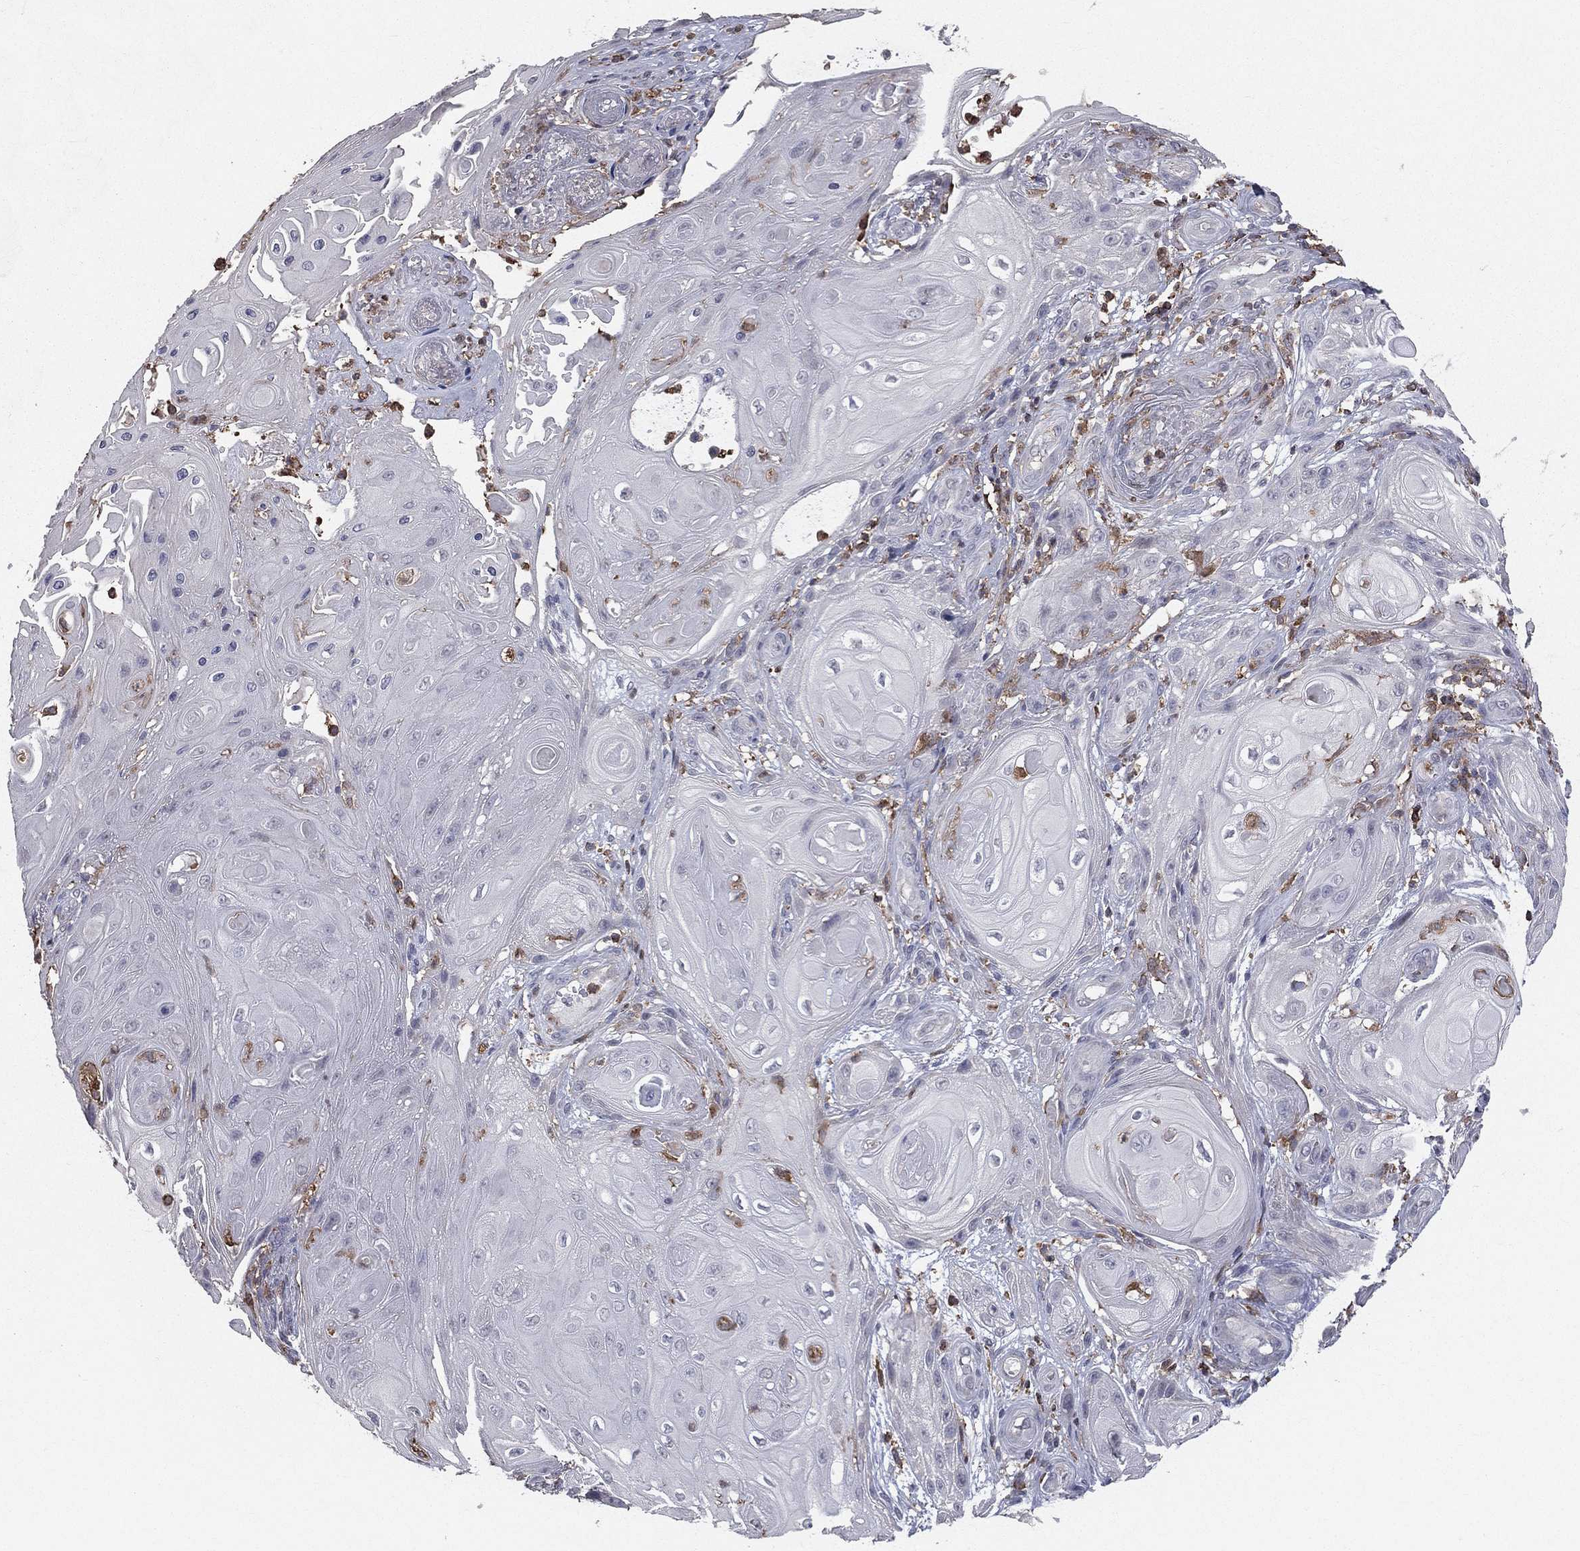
{"staining": {"intensity": "negative", "quantity": "none", "location": "none"}, "tissue": "skin cancer", "cell_type": "Tumor cells", "image_type": "cancer", "snomed": [{"axis": "morphology", "description": "Squamous cell carcinoma, NOS"}, {"axis": "topography", "description": "Skin"}], "caption": "This is an IHC photomicrograph of human squamous cell carcinoma (skin). There is no staining in tumor cells.", "gene": "PSTPIP1", "patient": {"sex": "male", "age": 62}}